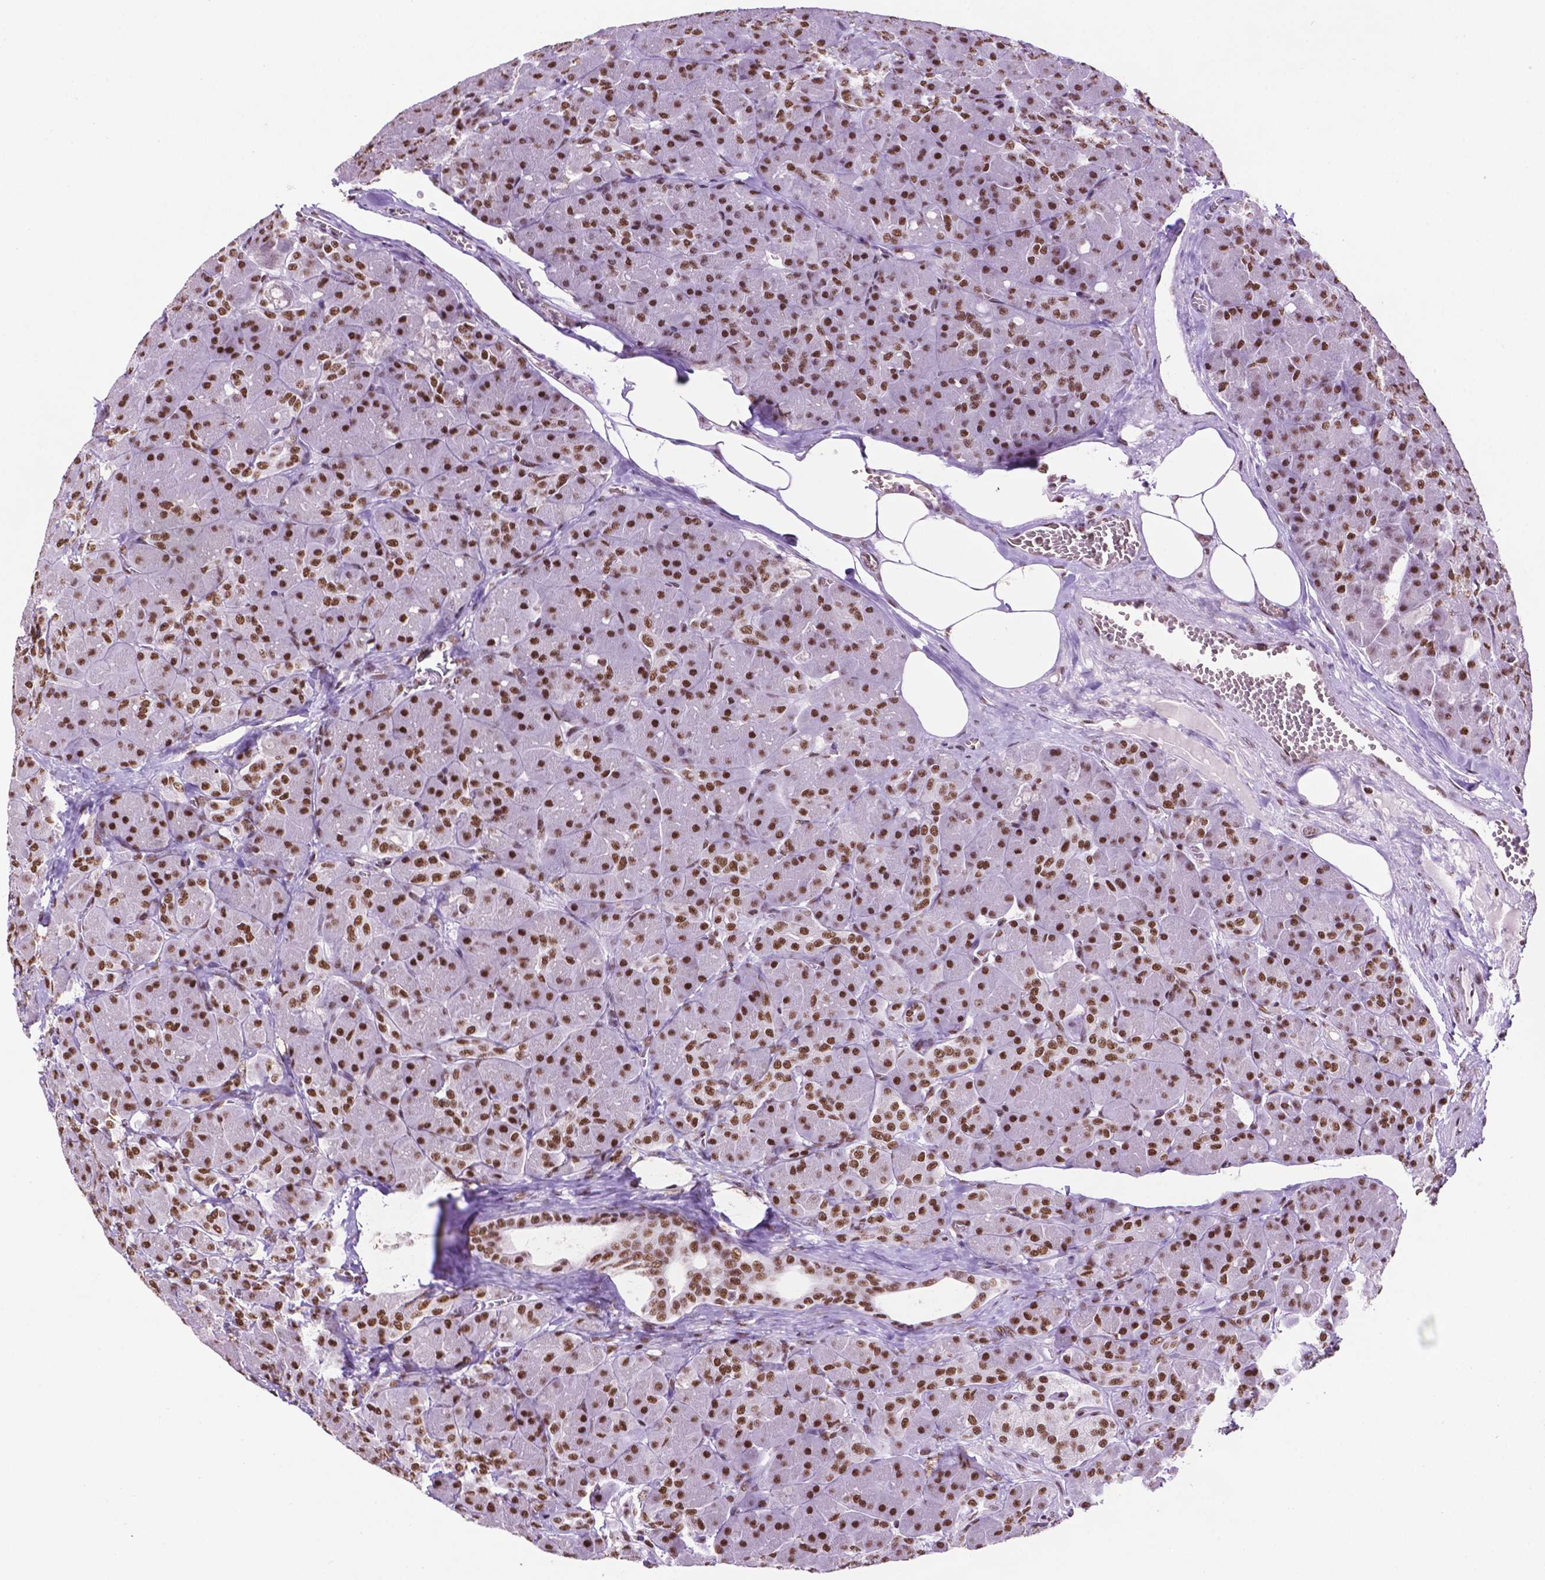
{"staining": {"intensity": "strong", "quantity": ">75%", "location": "nuclear"}, "tissue": "pancreas", "cell_type": "Exocrine glandular cells", "image_type": "normal", "snomed": [{"axis": "morphology", "description": "Normal tissue, NOS"}, {"axis": "topography", "description": "Pancreas"}], "caption": "Pancreas was stained to show a protein in brown. There is high levels of strong nuclear expression in about >75% of exocrine glandular cells. The protein of interest is stained brown, and the nuclei are stained in blue (DAB (3,3'-diaminobenzidine) IHC with brightfield microscopy, high magnification).", "gene": "CCAR2", "patient": {"sex": "male", "age": 55}}